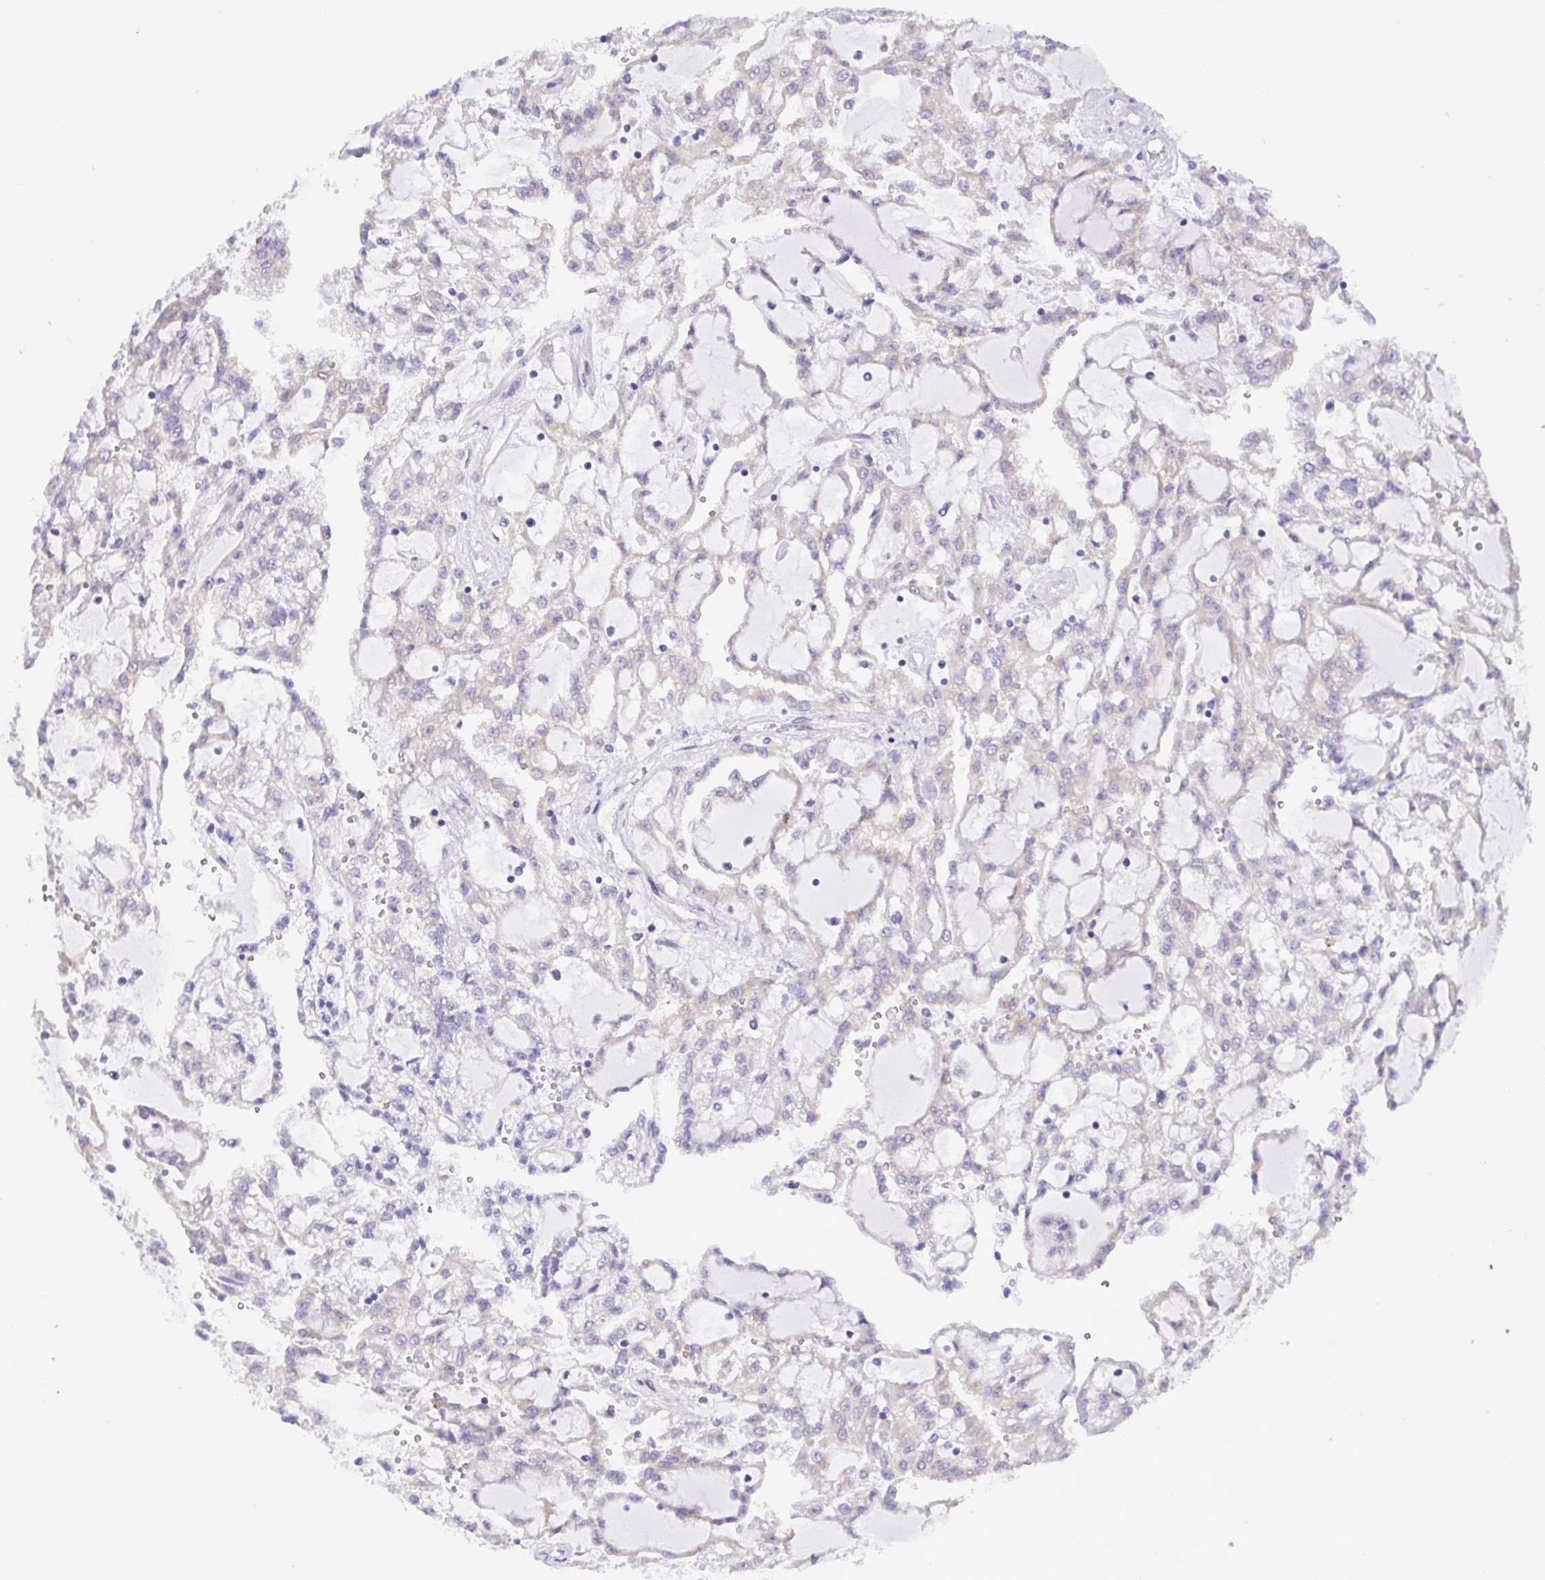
{"staining": {"intensity": "negative", "quantity": "none", "location": "none"}, "tissue": "renal cancer", "cell_type": "Tumor cells", "image_type": "cancer", "snomed": [{"axis": "morphology", "description": "Adenocarcinoma, NOS"}, {"axis": "topography", "description": "Kidney"}], "caption": "The immunohistochemistry (IHC) micrograph has no significant positivity in tumor cells of renal cancer (adenocarcinoma) tissue.", "gene": "TNNI3", "patient": {"sex": "male", "age": 63}}